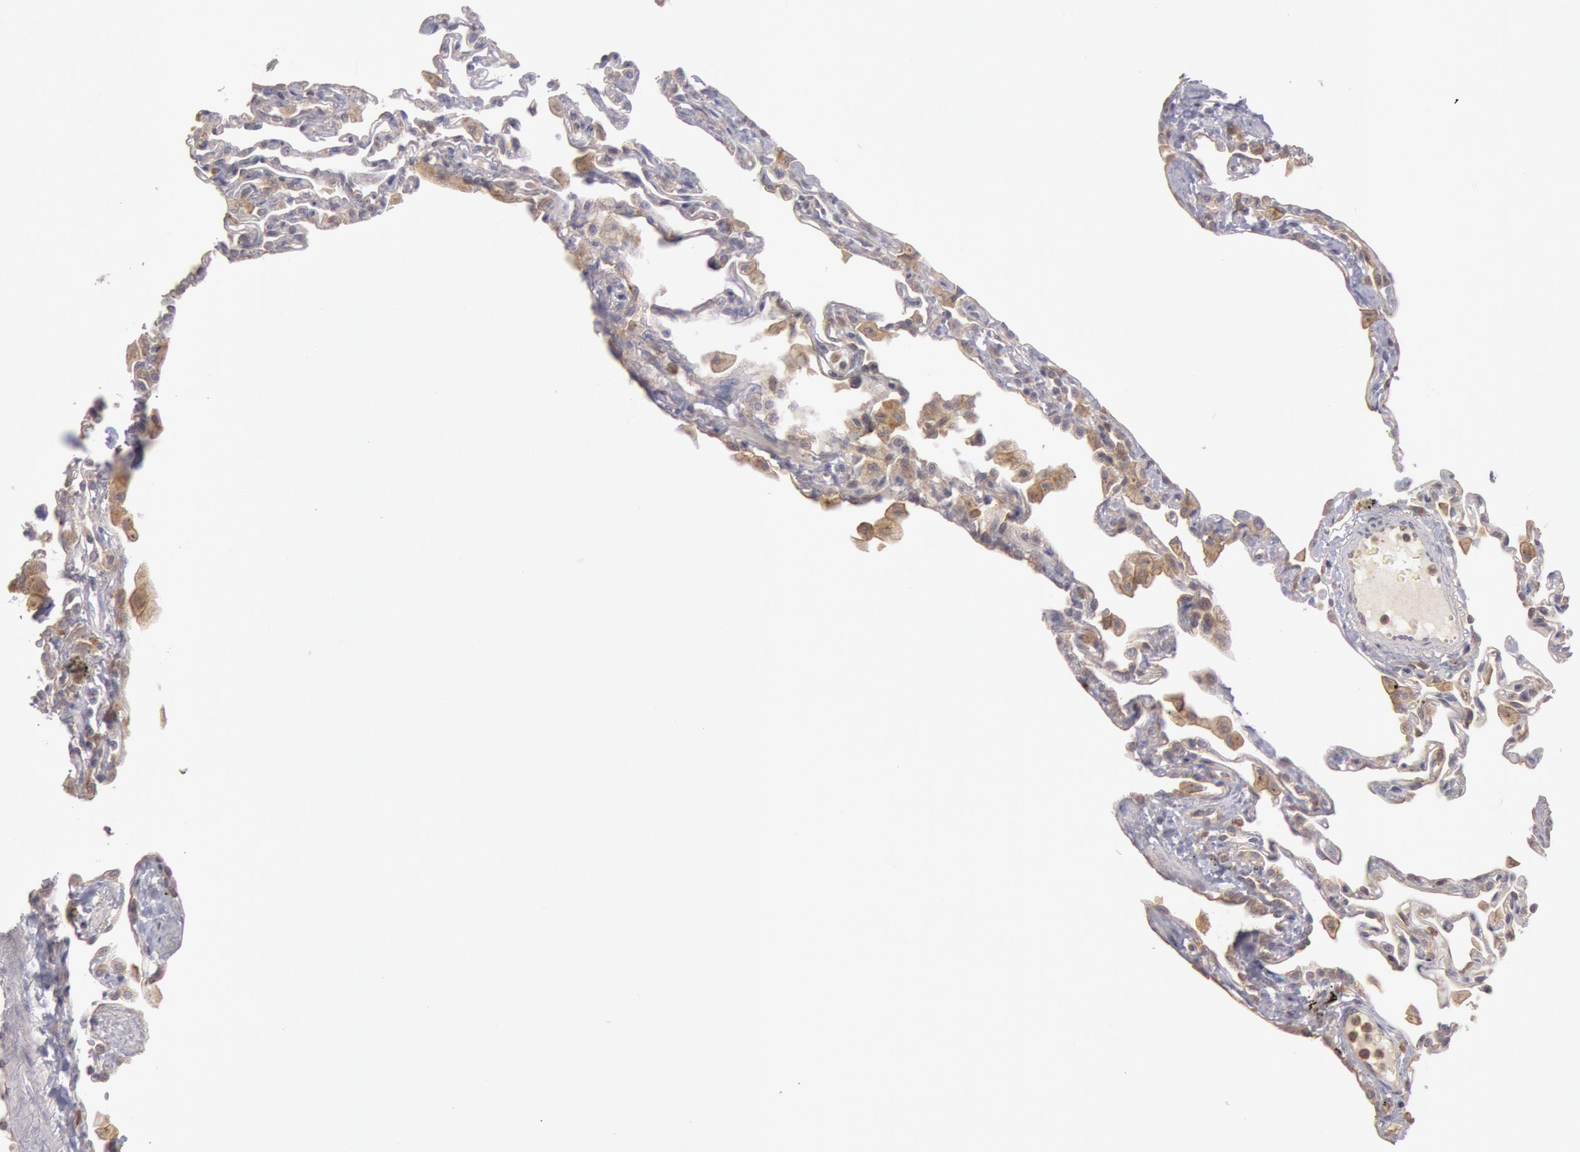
{"staining": {"intensity": "weak", "quantity": "25%-75%", "location": "cytoplasmic/membranous"}, "tissue": "lung", "cell_type": "Alveolar cells", "image_type": "normal", "snomed": [{"axis": "morphology", "description": "Normal tissue, NOS"}, {"axis": "topography", "description": "Lung"}], "caption": "Immunohistochemistry (IHC) (DAB) staining of unremarkable lung displays weak cytoplasmic/membranous protein staining in about 25%-75% of alveolar cells. The protein is shown in brown color, while the nuclei are stained blue.", "gene": "PLA2G6", "patient": {"sex": "female", "age": 49}}